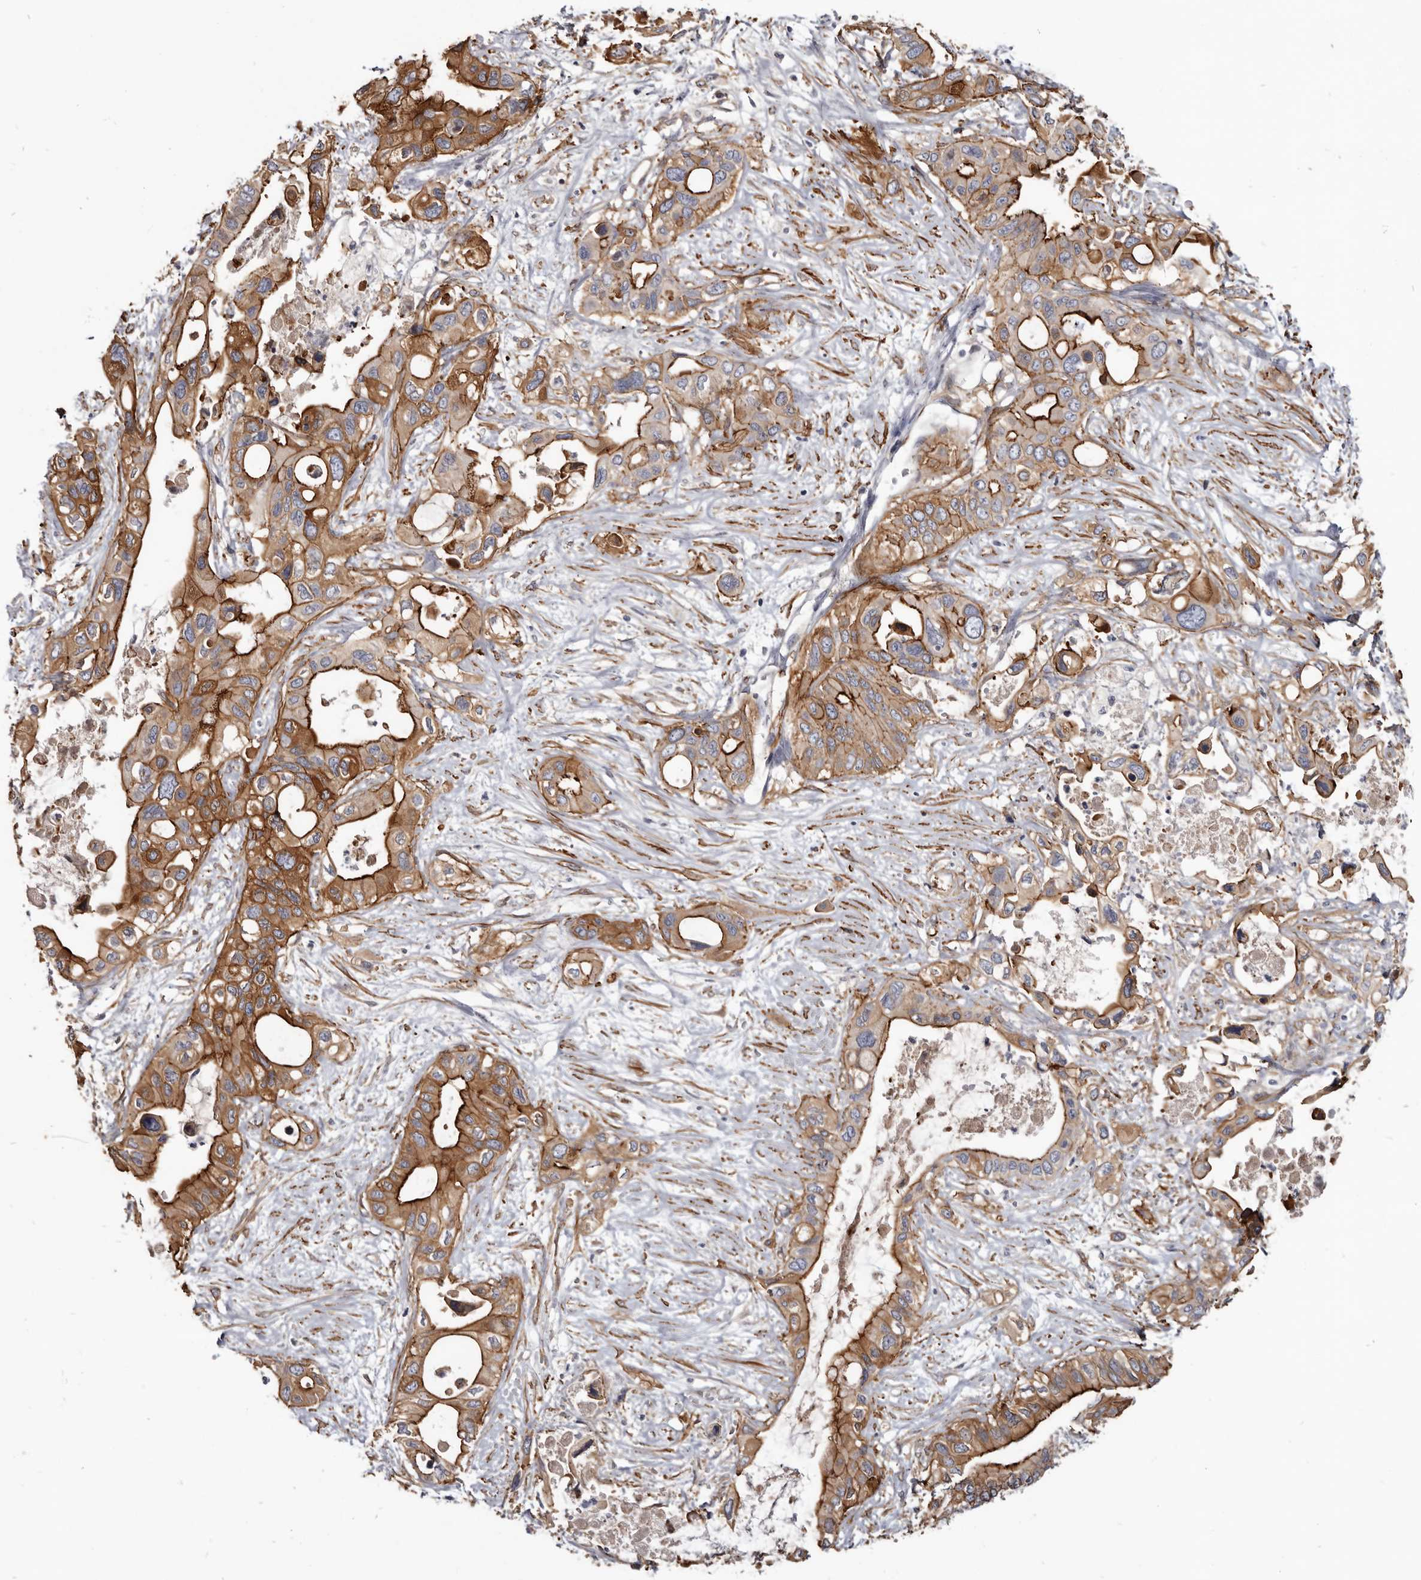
{"staining": {"intensity": "strong", "quantity": ">75%", "location": "cytoplasmic/membranous"}, "tissue": "pancreatic cancer", "cell_type": "Tumor cells", "image_type": "cancer", "snomed": [{"axis": "morphology", "description": "Adenocarcinoma, NOS"}, {"axis": "topography", "description": "Pancreas"}], "caption": "IHC histopathology image of human pancreatic cancer stained for a protein (brown), which exhibits high levels of strong cytoplasmic/membranous positivity in about >75% of tumor cells.", "gene": "CGN", "patient": {"sex": "male", "age": 66}}